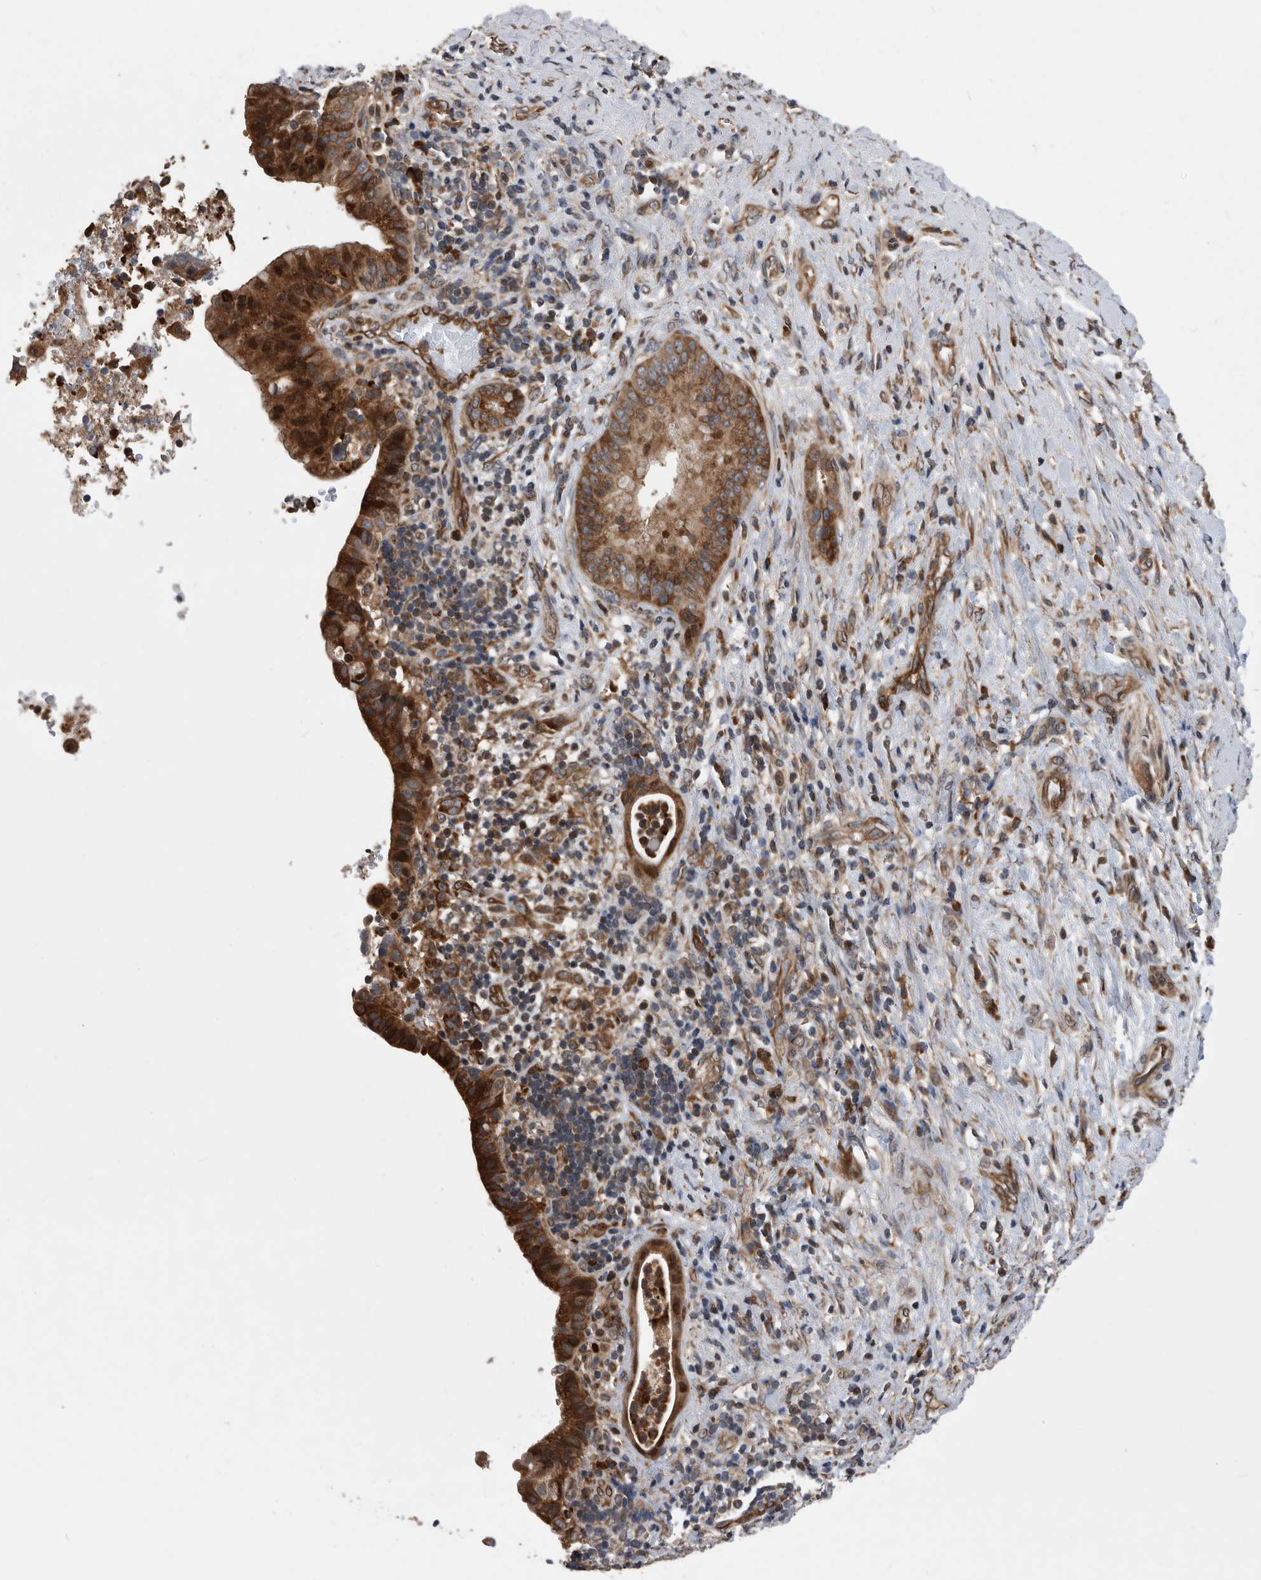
{"staining": {"intensity": "strong", "quantity": "25%-75%", "location": "cytoplasmic/membranous"}, "tissue": "liver cancer", "cell_type": "Tumor cells", "image_type": "cancer", "snomed": [{"axis": "morphology", "description": "Cholangiocarcinoma"}, {"axis": "topography", "description": "Liver"}], "caption": "Liver cancer stained with DAB (3,3'-diaminobenzidine) IHC demonstrates high levels of strong cytoplasmic/membranous expression in about 25%-75% of tumor cells.", "gene": "SERINC2", "patient": {"sex": "female", "age": 54}}